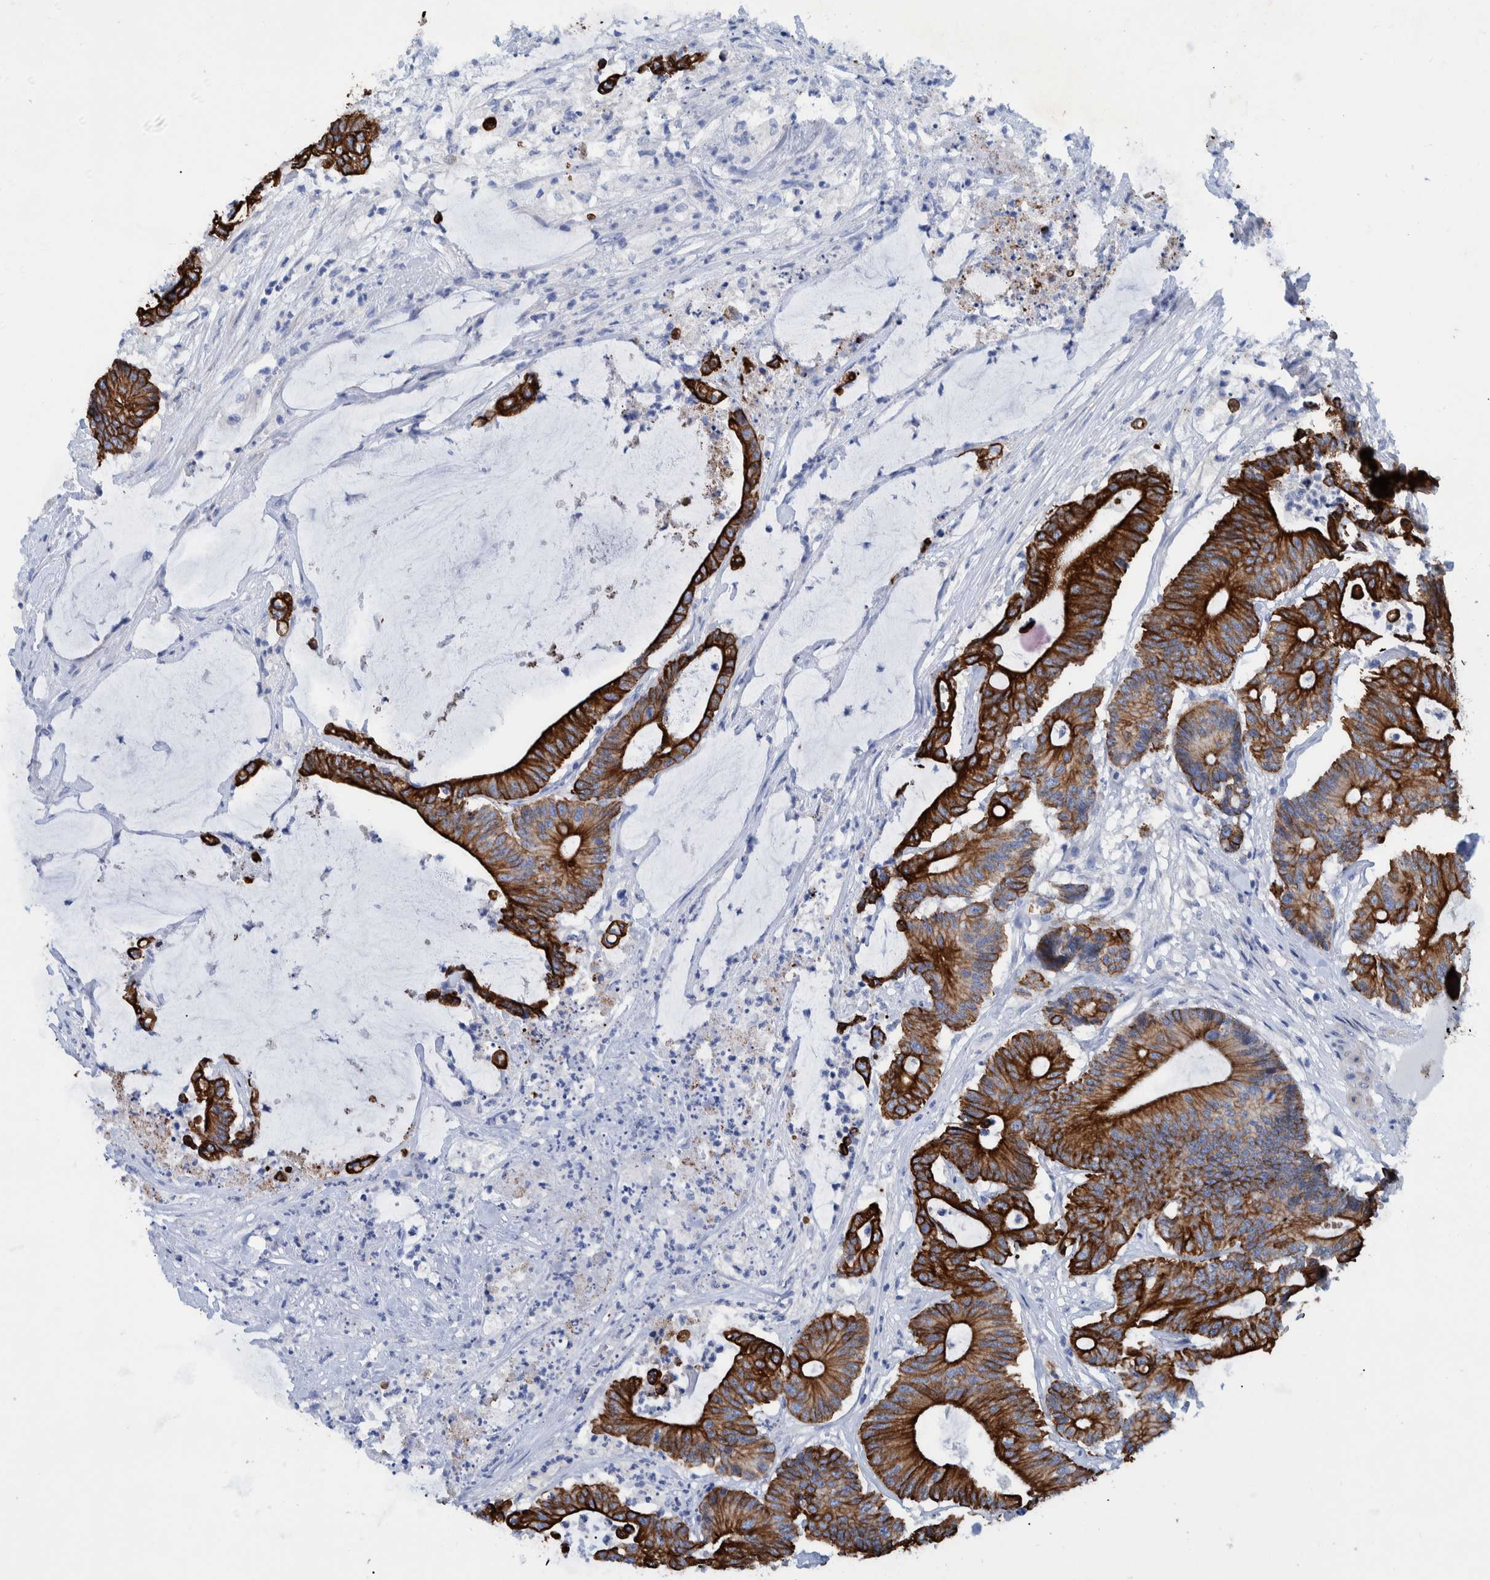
{"staining": {"intensity": "strong", "quantity": ">75%", "location": "cytoplasmic/membranous"}, "tissue": "colorectal cancer", "cell_type": "Tumor cells", "image_type": "cancer", "snomed": [{"axis": "morphology", "description": "Adenocarcinoma, NOS"}, {"axis": "topography", "description": "Colon"}], "caption": "Colorectal cancer (adenocarcinoma) stained for a protein (brown) shows strong cytoplasmic/membranous positive expression in approximately >75% of tumor cells.", "gene": "MKS1", "patient": {"sex": "female", "age": 84}}